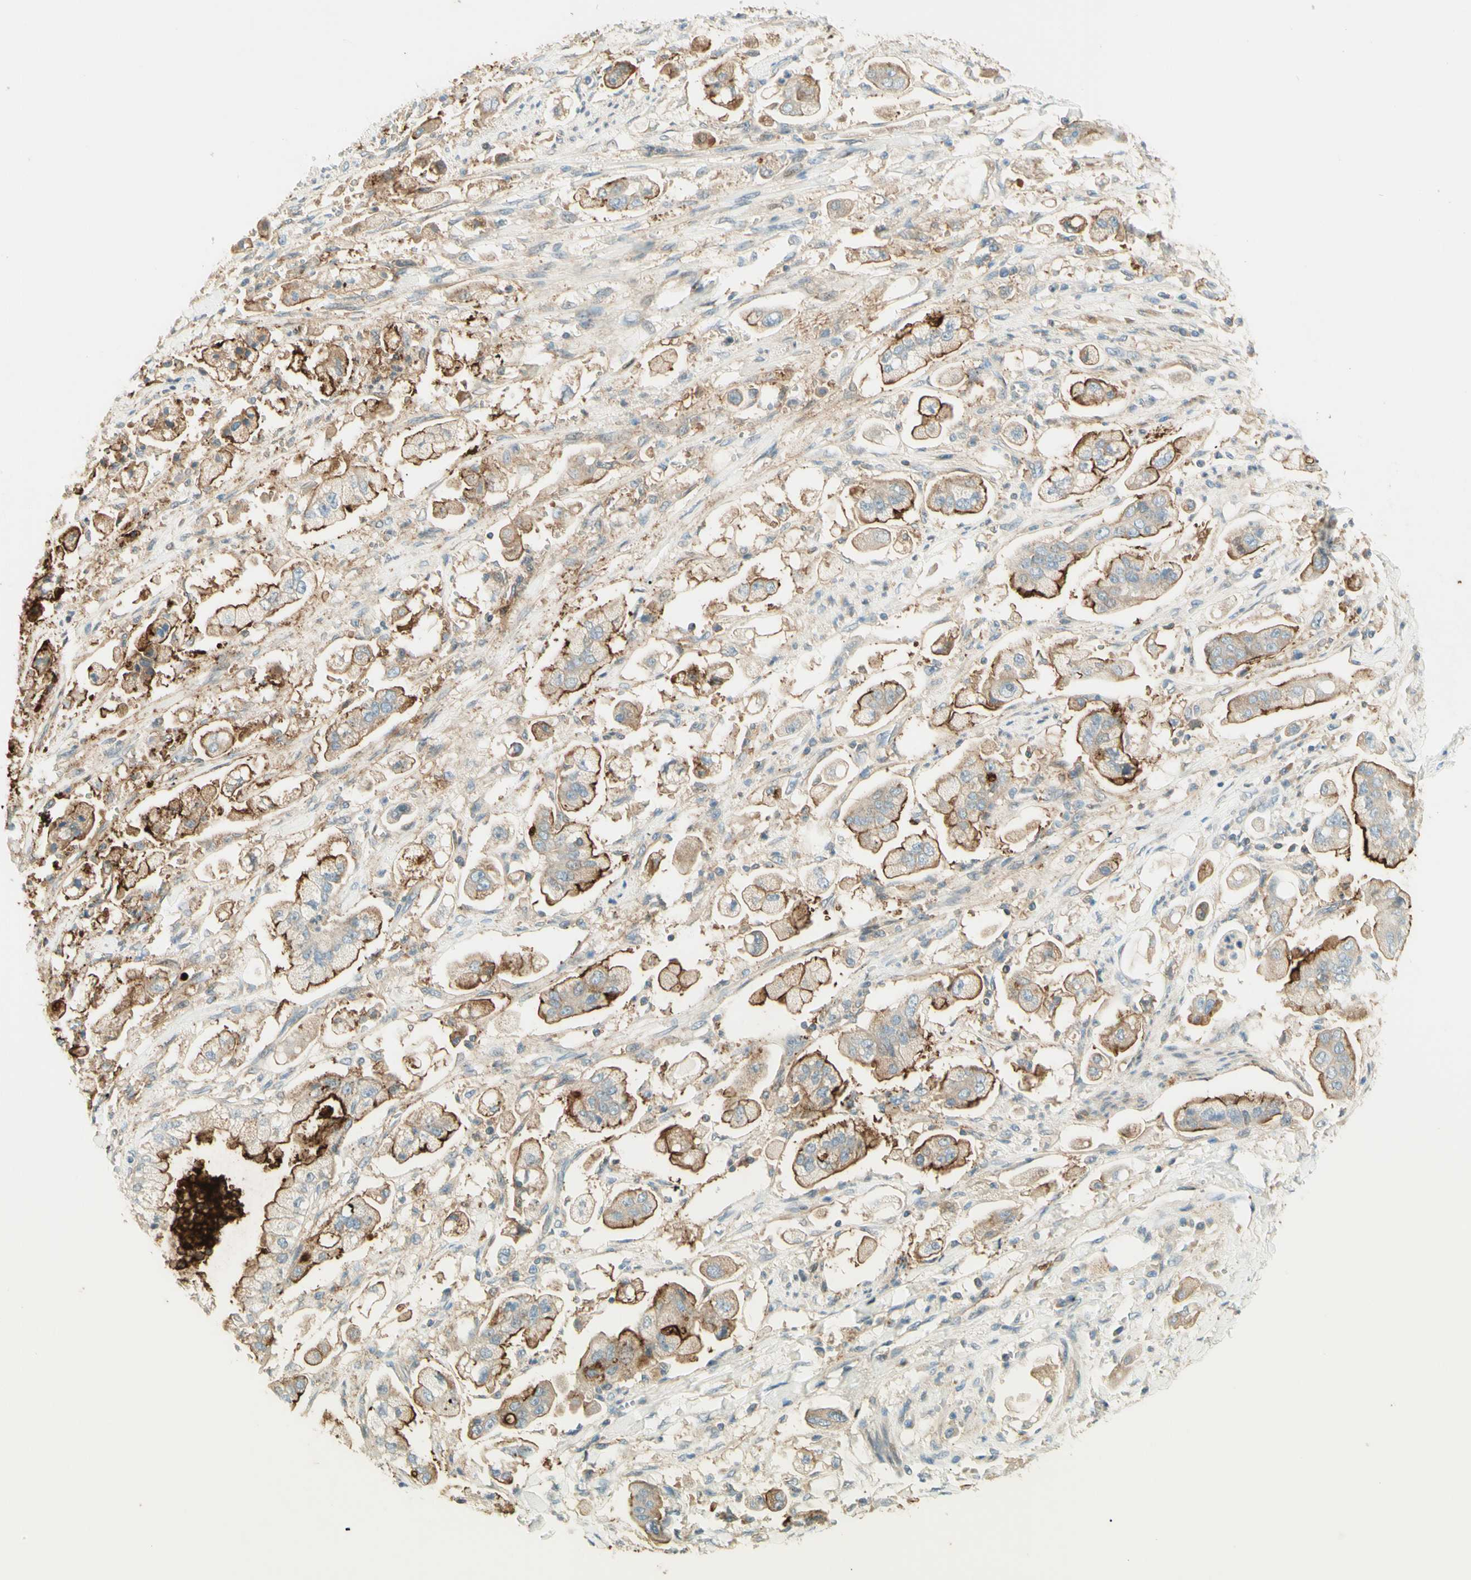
{"staining": {"intensity": "moderate", "quantity": ">75%", "location": "cytoplasmic/membranous"}, "tissue": "stomach cancer", "cell_type": "Tumor cells", "image_type": "cancer", "snomed": [{"axis": "morphology", "description": "Adenocarcinoma, NOS"}, {"axis": "topography", "description": "Stomach"}], "caption": "Tumor cells display medium levels of moderate cytoplasmic/membranous expression in about >75% of cells in human stomach cancer (adenocarcinoma).", "gene": "PROM1", "patient": {"sex": "male", "age": 62}}